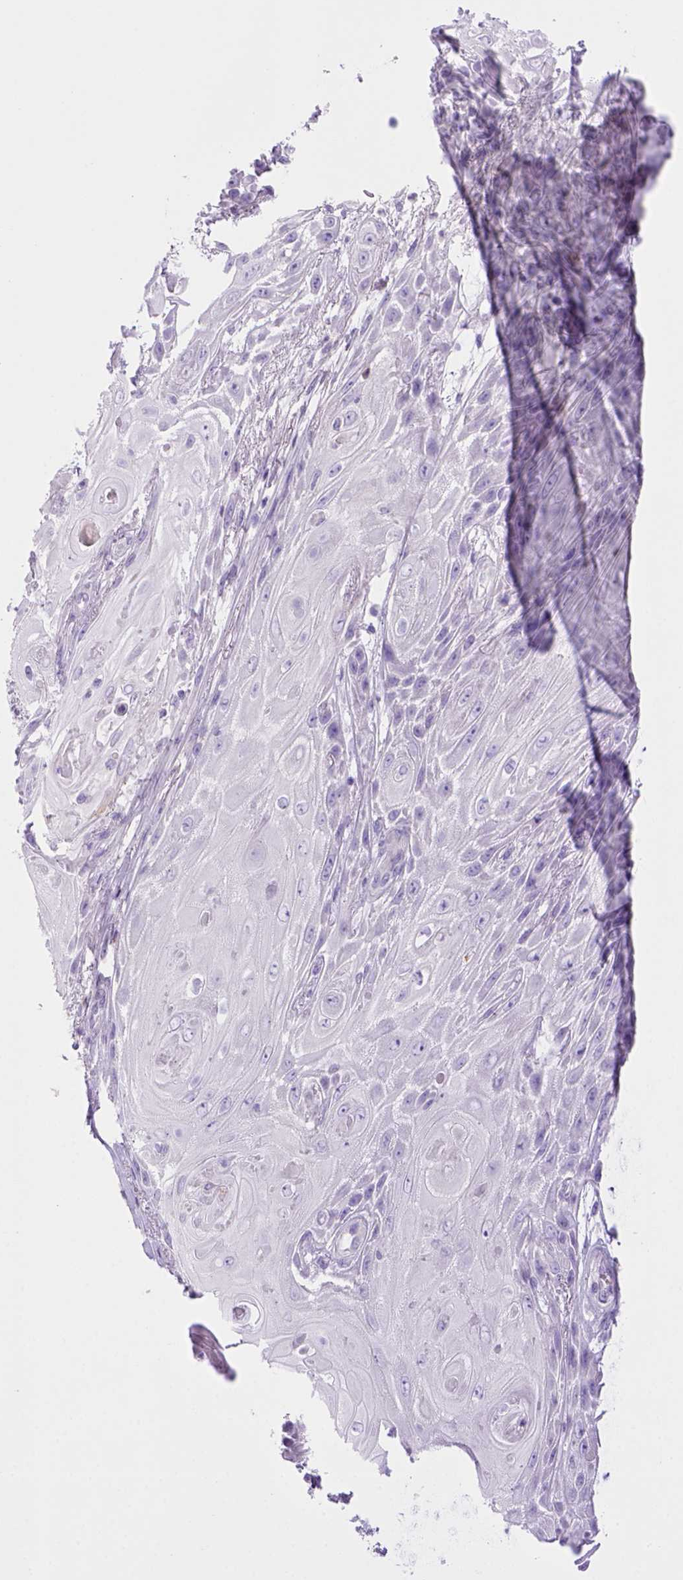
{"staining": {"intensity": "negative", "quantity": "none", "location": "none"}, "tissue": "skin cancer", "cell_type": "Tumor cells", "image_type": "cancer", "snomed": [{"axis": "morphology", "description": "Squamous cell carcinoma, NOS"}, {"axis": "topography", "description": "Skin"}], "caption": "This is an immunohistochemistry micrograph of human skin cancer (squamous cell carcinoma). There is no staining in tumor cells.", "gene": "BAAT", "patient": {"sex": "male", "age": 62}}